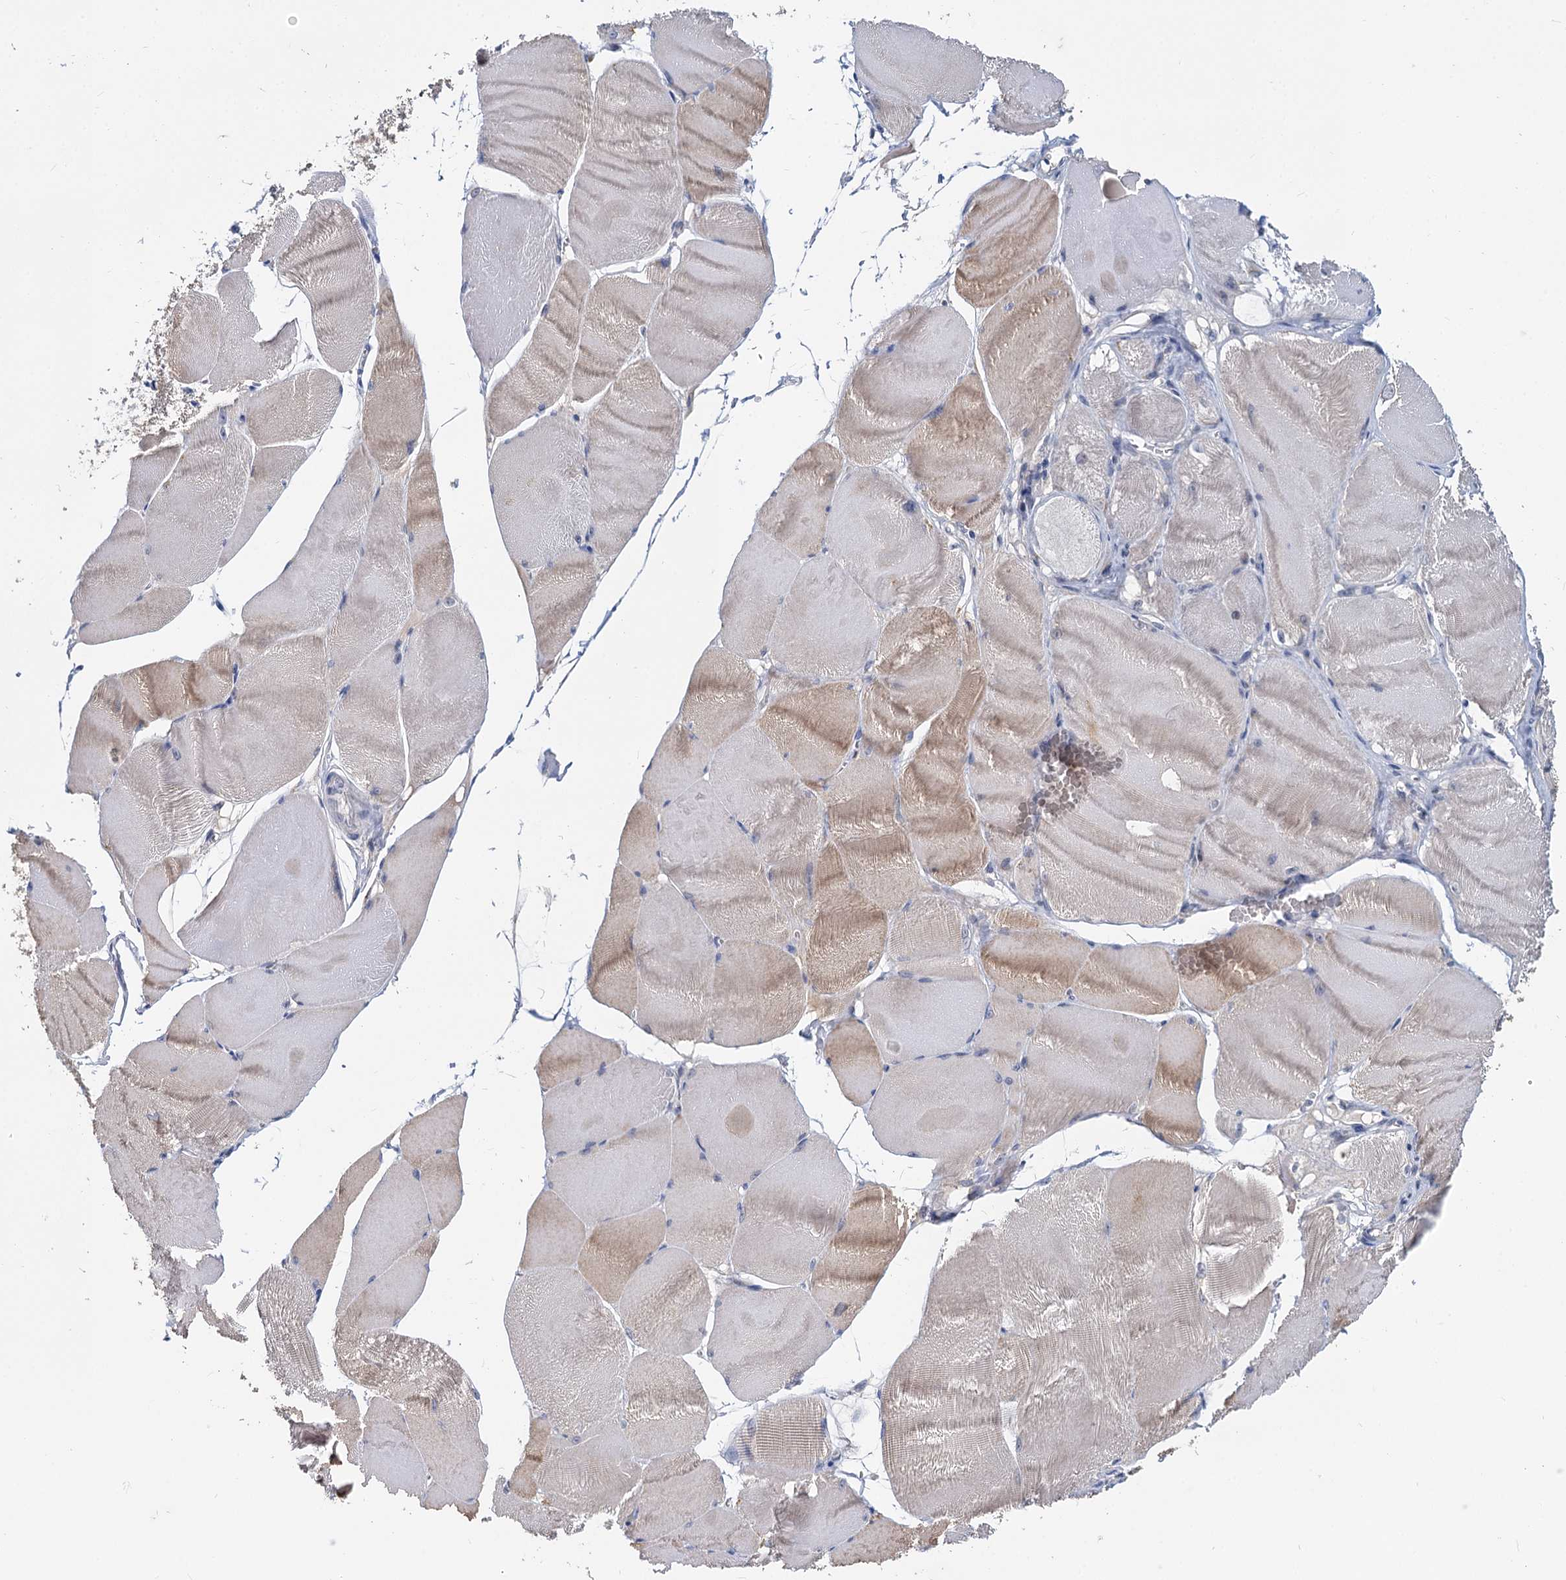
{"staining": {"intensity": "weak", "quantity": "<25%", "location": "cytoplasmic/membranous"}, "tissue": "skeletal muscle", "cell_type": "Myocytes", "image_type": "normal", "snomed": [{"axis": "morphology", "description": "Normal tissue, NOS"}, {"axis": "morphology", "description": "Basal cell carcinoma"}, {"axis": "topography", "description": "Skeletal muscle"}], "caption": "High power microscopy photomicrograph of an immunohistochemistry (IHC) micrograph of normal skeletal muscle, revealing no significant staining in myocytes. The staining is performed using DAB brown chromogen with nuclei counter-stained in using hematoxylin.", "gene": "ANKRD42", "patient": {"sex": "female", "age": 64}}